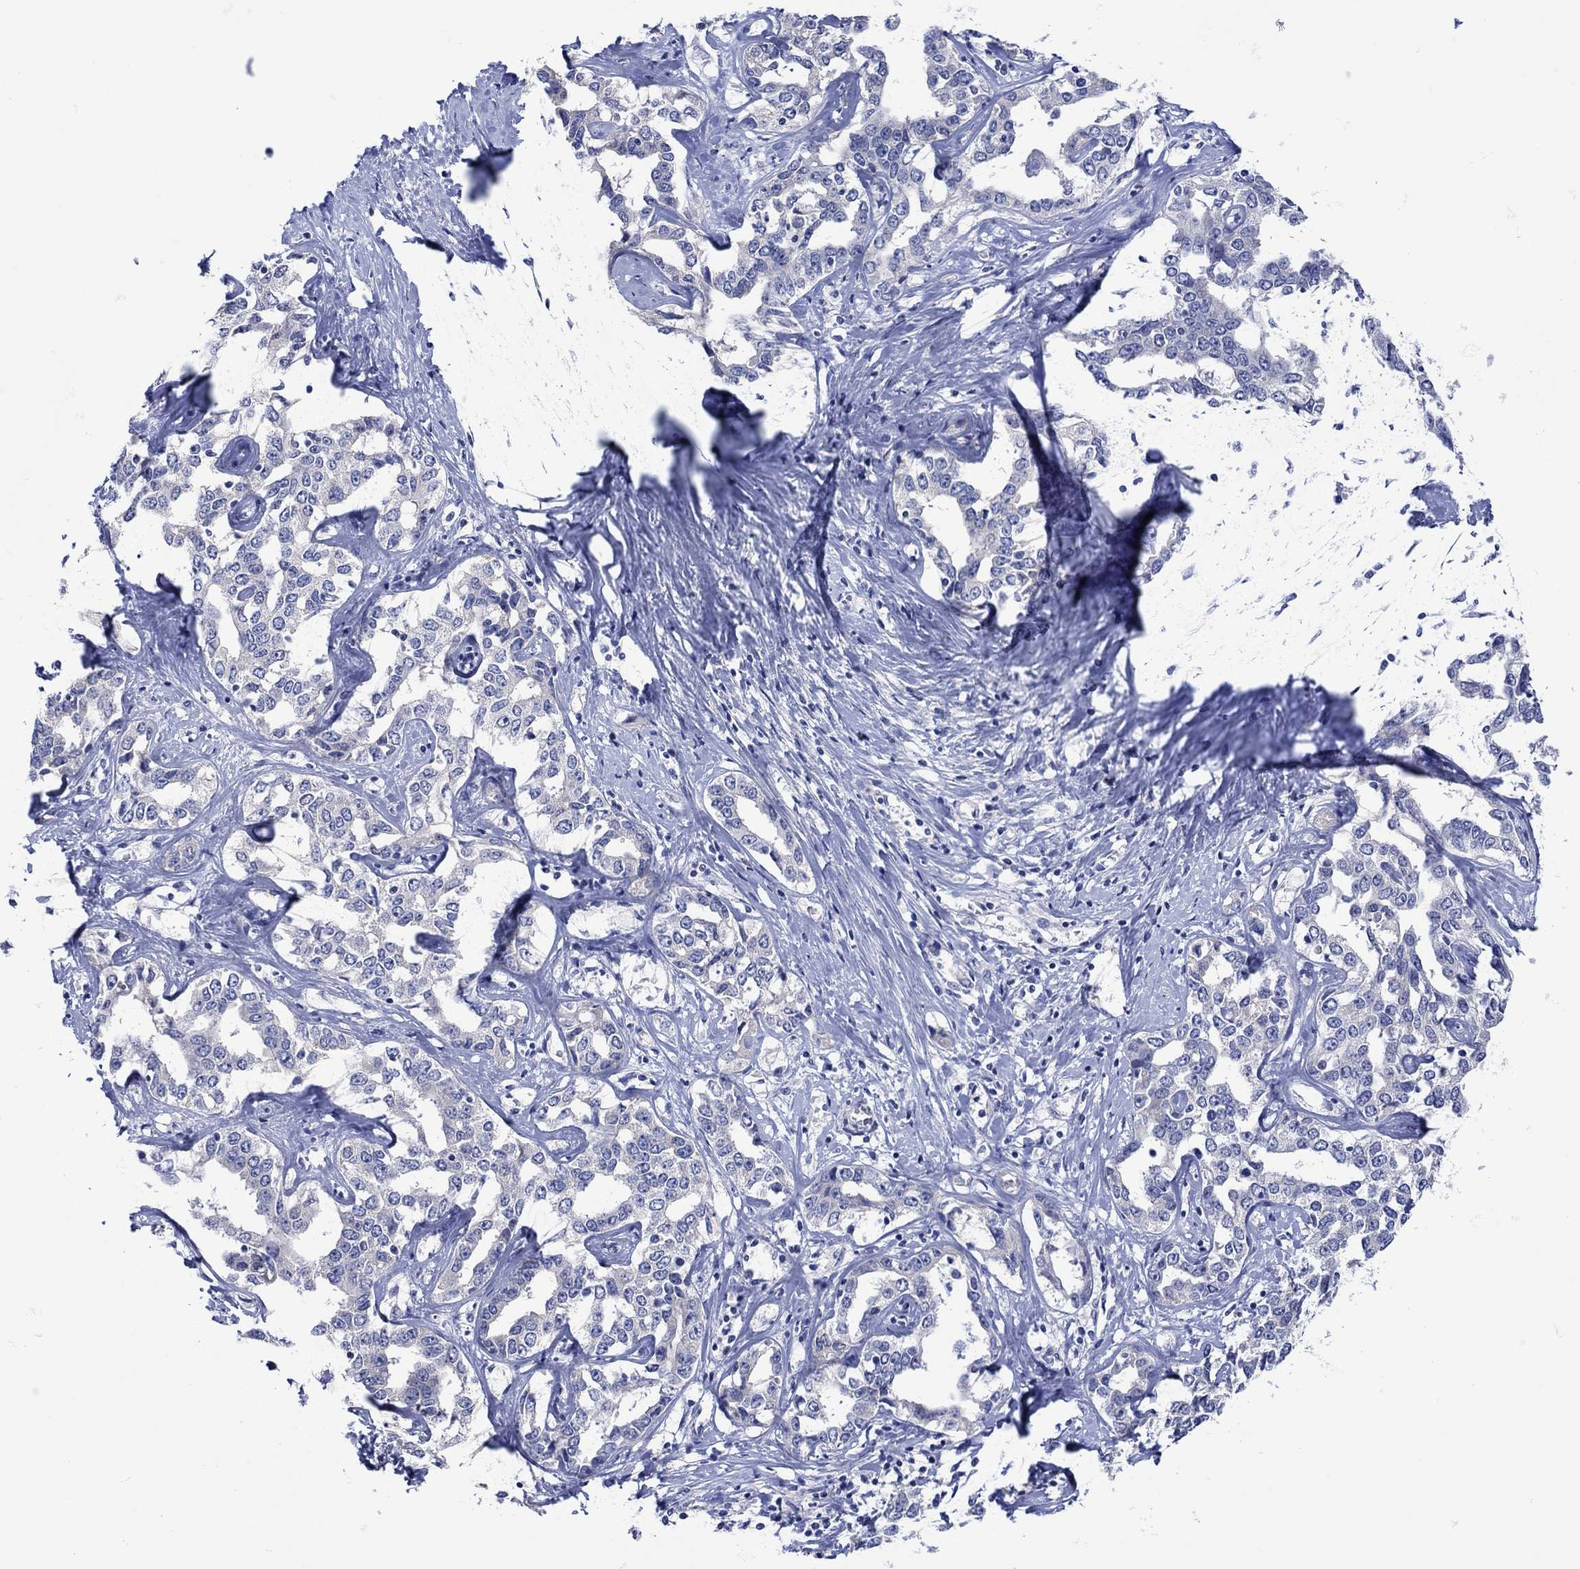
{"staining": {"intensity": "negative", "quantity": "none", "location": "none"}, "tissue": "liver cancer", "cell_type": "Tumor cells", "image_type": "cancer", "snomed": [{"axis": "morphology", "description": "Cholangiocarcinoma"}, {"axis": "topography", "description": "Liver"}], "caption": "Liver cancer (cholangiocarcinoma) was stained to show a protein in brown. There is no significant positivity in tumor cells. (DAB immunohistochemistry with hematoxylin counter stain).", "gene": "MSI1", "patient": {"sex": "male", "age": 59}}